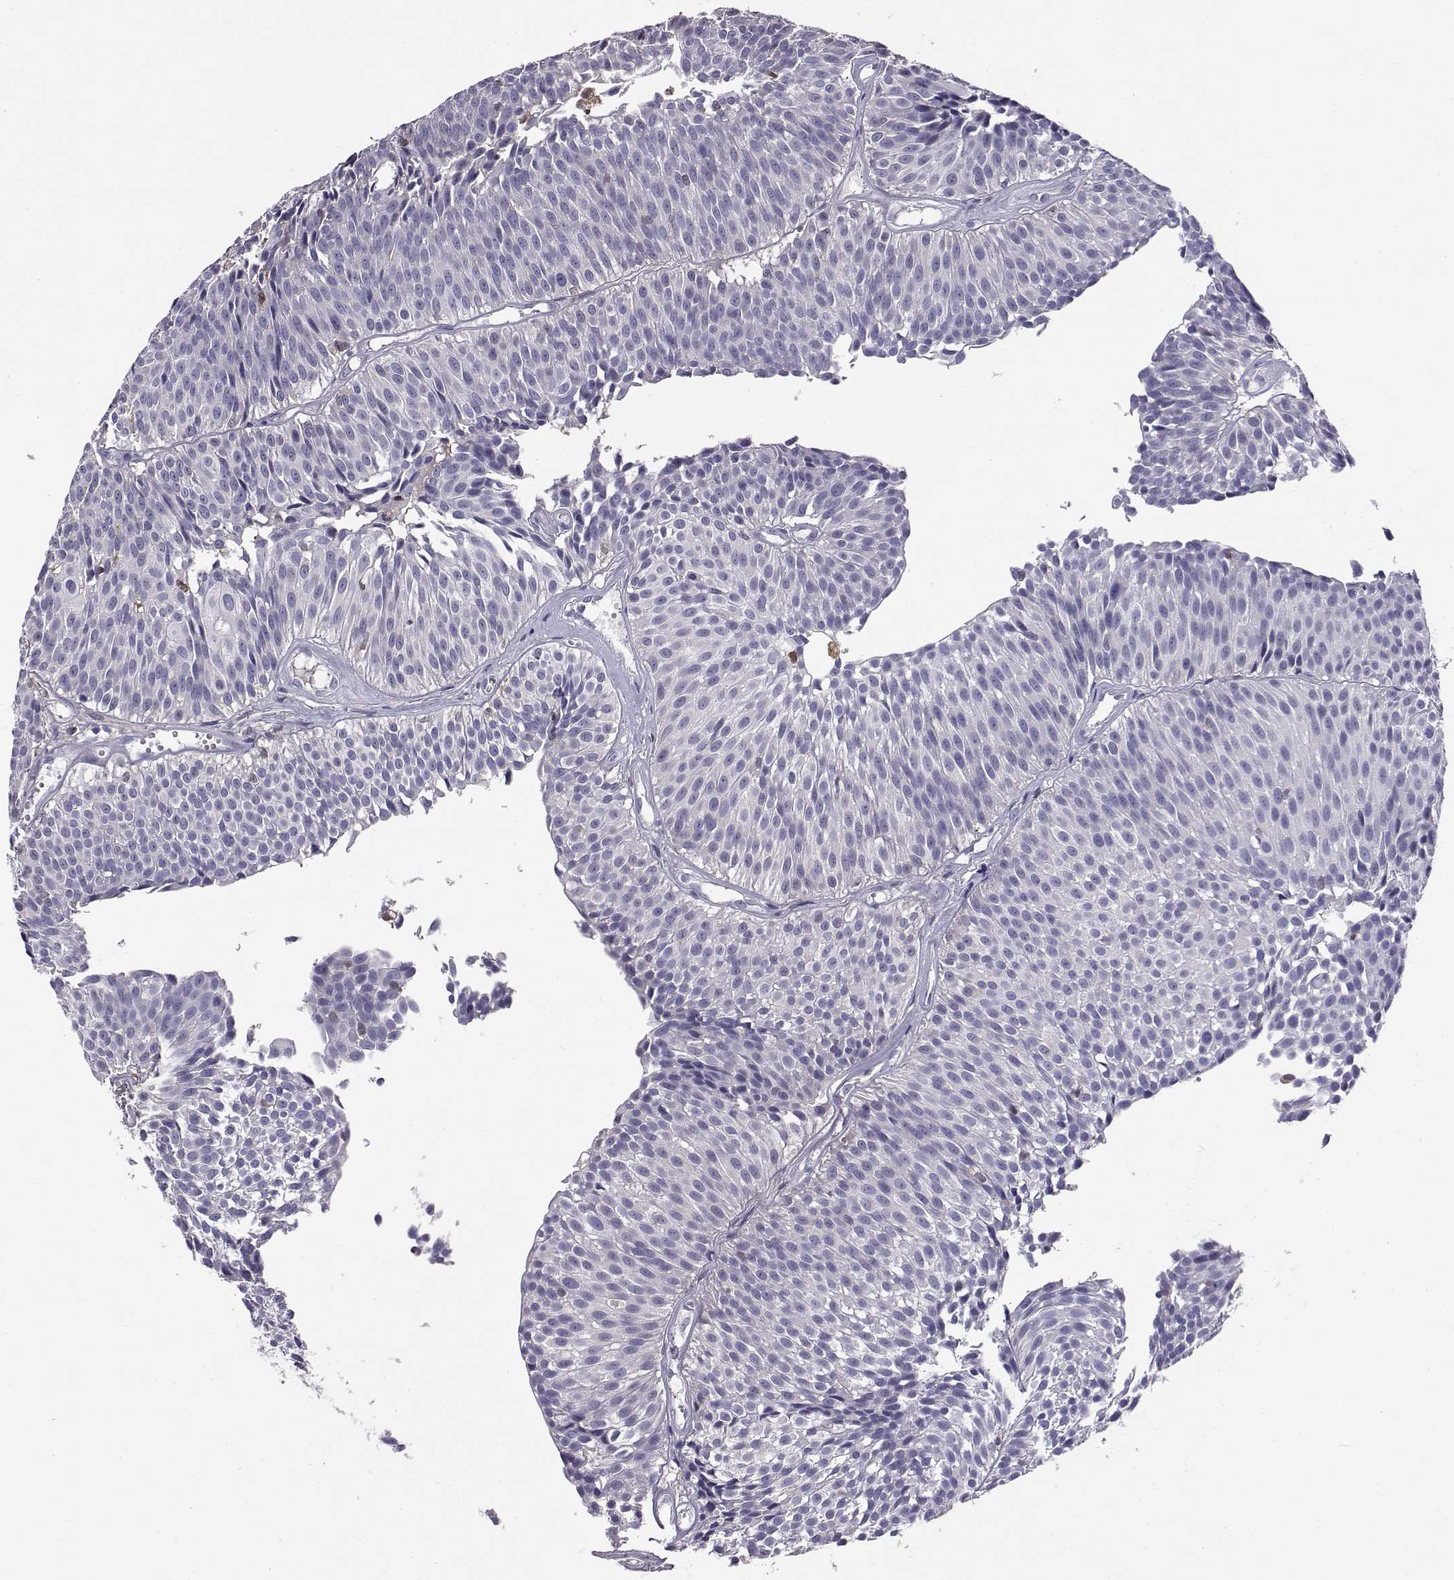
{"staining": {"intensity": "negative", "quantity": "none", "location": "none"}, "tissue": "urothelial cancer", "cell_type": "Tumor cells", "image_type": "cancer", "snomed": [{"axis": "morphology", "description": "Urothelial carcinoma, Low grade"}, {"axis": "topography", "description": "Urinary bladder"}], "caption": "A photomicrograph of human low-grade urothelial carcinoma is negative for staining in tumor cells.", "gene": "AKR1B1", "patient": {"sex": "male", "age": 63}}